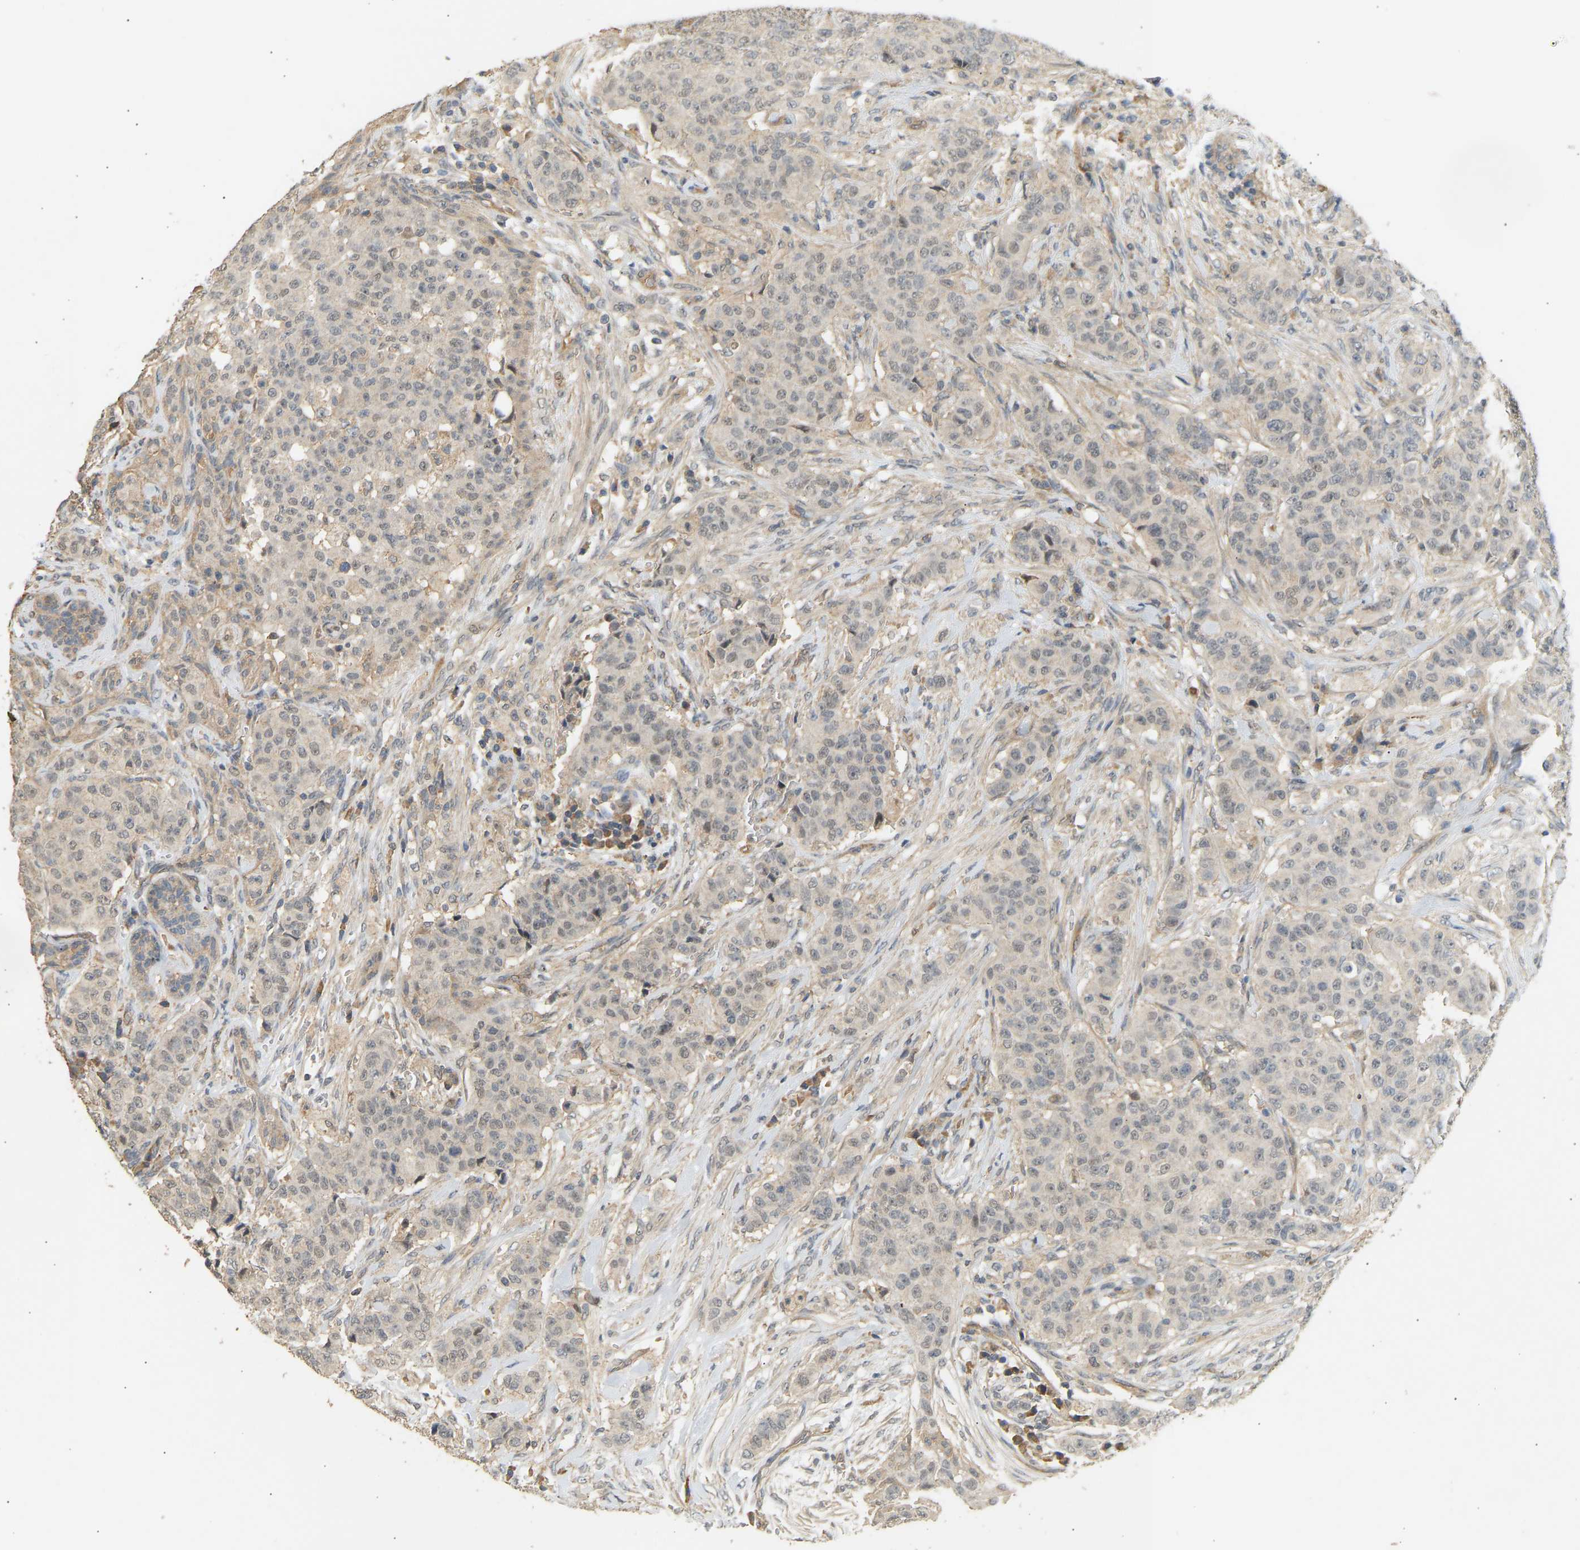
{"staining": {"intensity": "weak", "quantity": "<25%", "location": "nuclear"}, "tissue": "breast cancer", "cell_type": "Tumor cells", "image_type": "cancer", "snomed": [{"axis": "morphology", "description": "Normal tissue, NOS"}, {"axis": "morphology", "description": "Duct carcinoma"}, {"axis": "topography", "description": "Breast"}], "caption": "Tumor cells are negative for brown protein staining in breast cancer (infiltrating ductal carcinoma). The staining is performed using DAB (3,3'-diaminobenzidine) brown chromogen with nuclei counter-stained in using hematoxylin.", "gene": "RGL1", "patient": {"sex": "female", "age": 40}}